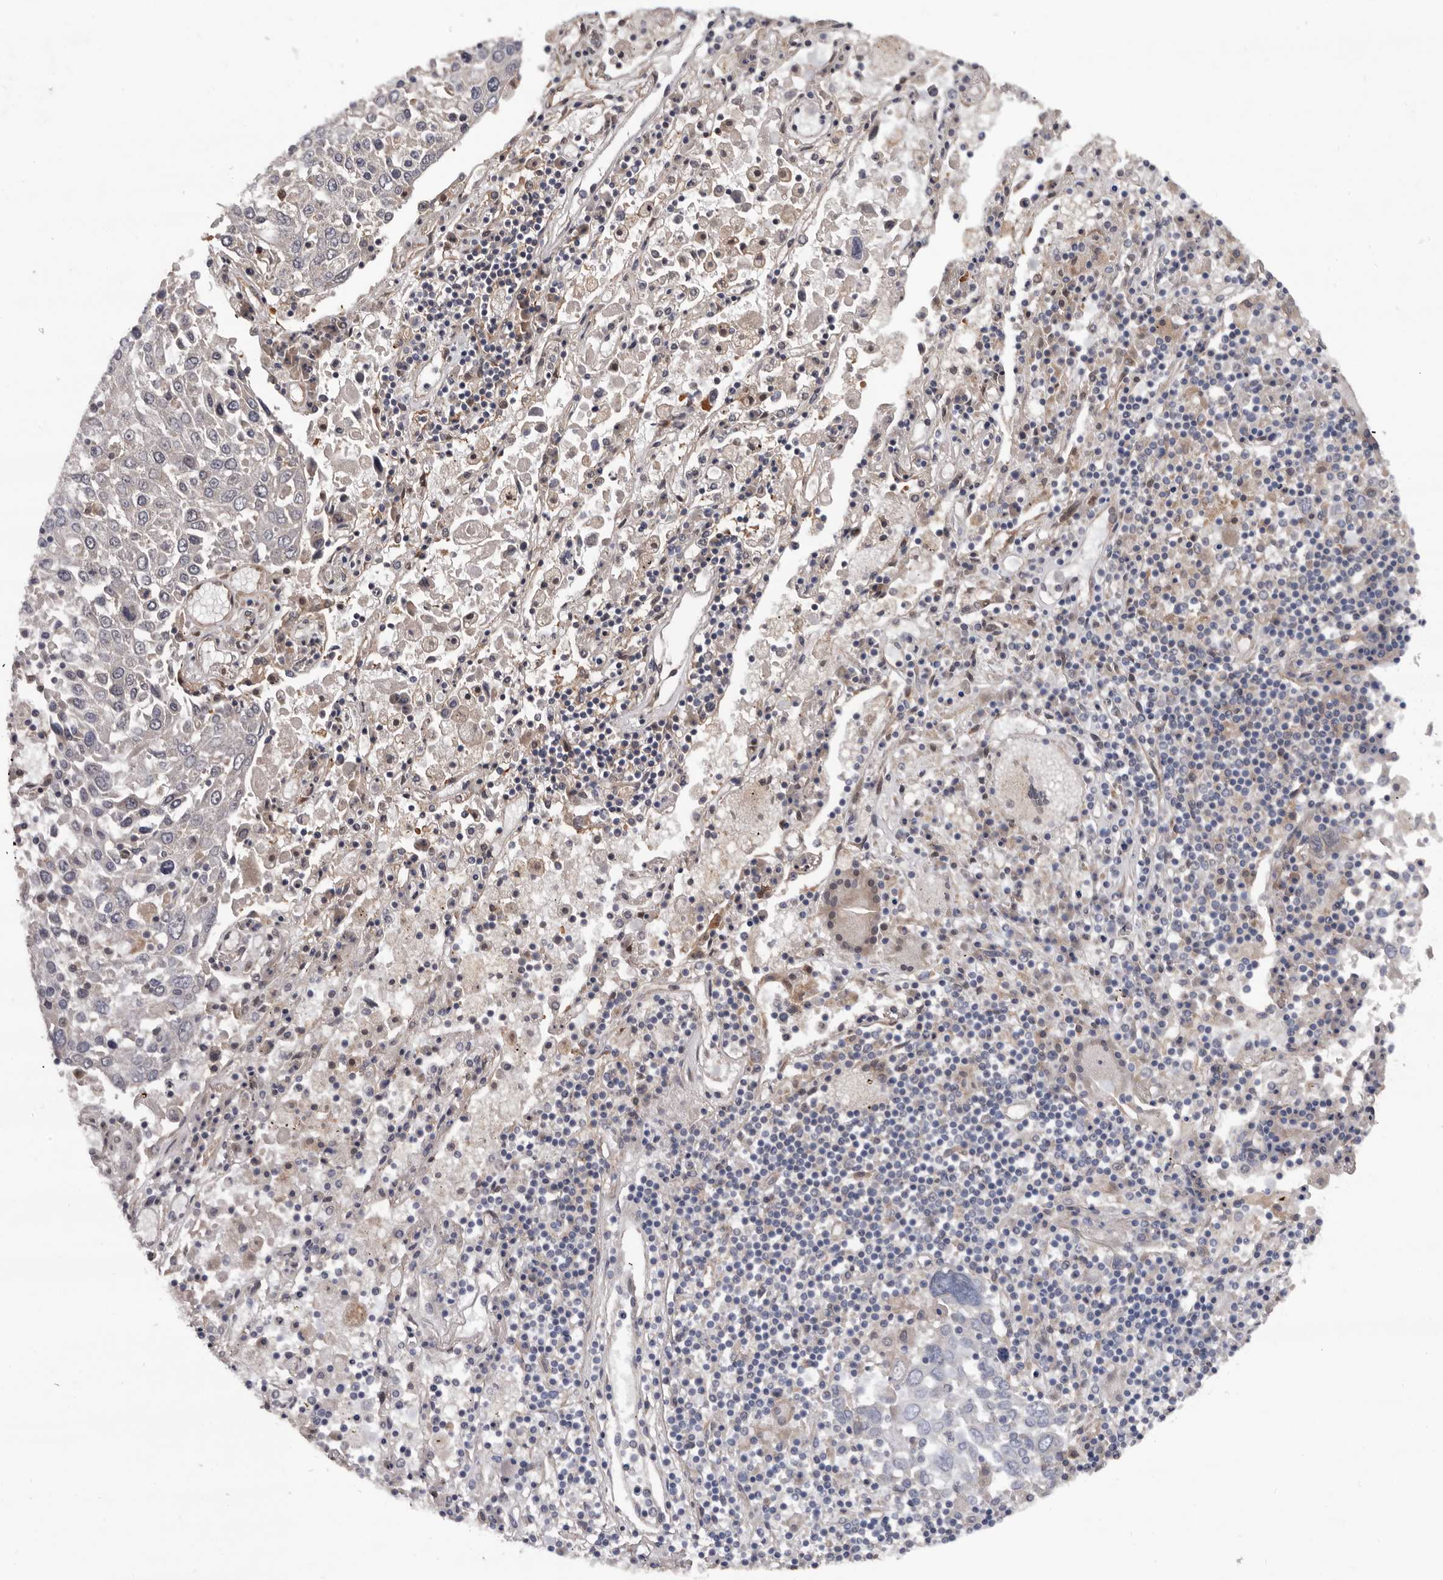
{"staining": {"intensity": "negative", "quantity": "none", "location": "none"}, "tissue": "lung cancer", "cell_type": "Tumor cells", "image_type": "cancer", "snomed": [{"axis": "morphology", "description": "Squamous cell carcinoma, NOS"}, {"axis": "topography", "description": "Lung"}], "caption": "A micrograph of lung cancer stained for a protein exhibits no brown staining in tumor cells.", "gene": "PRKD1", "patient": {"sex": "male", "age": 65}}